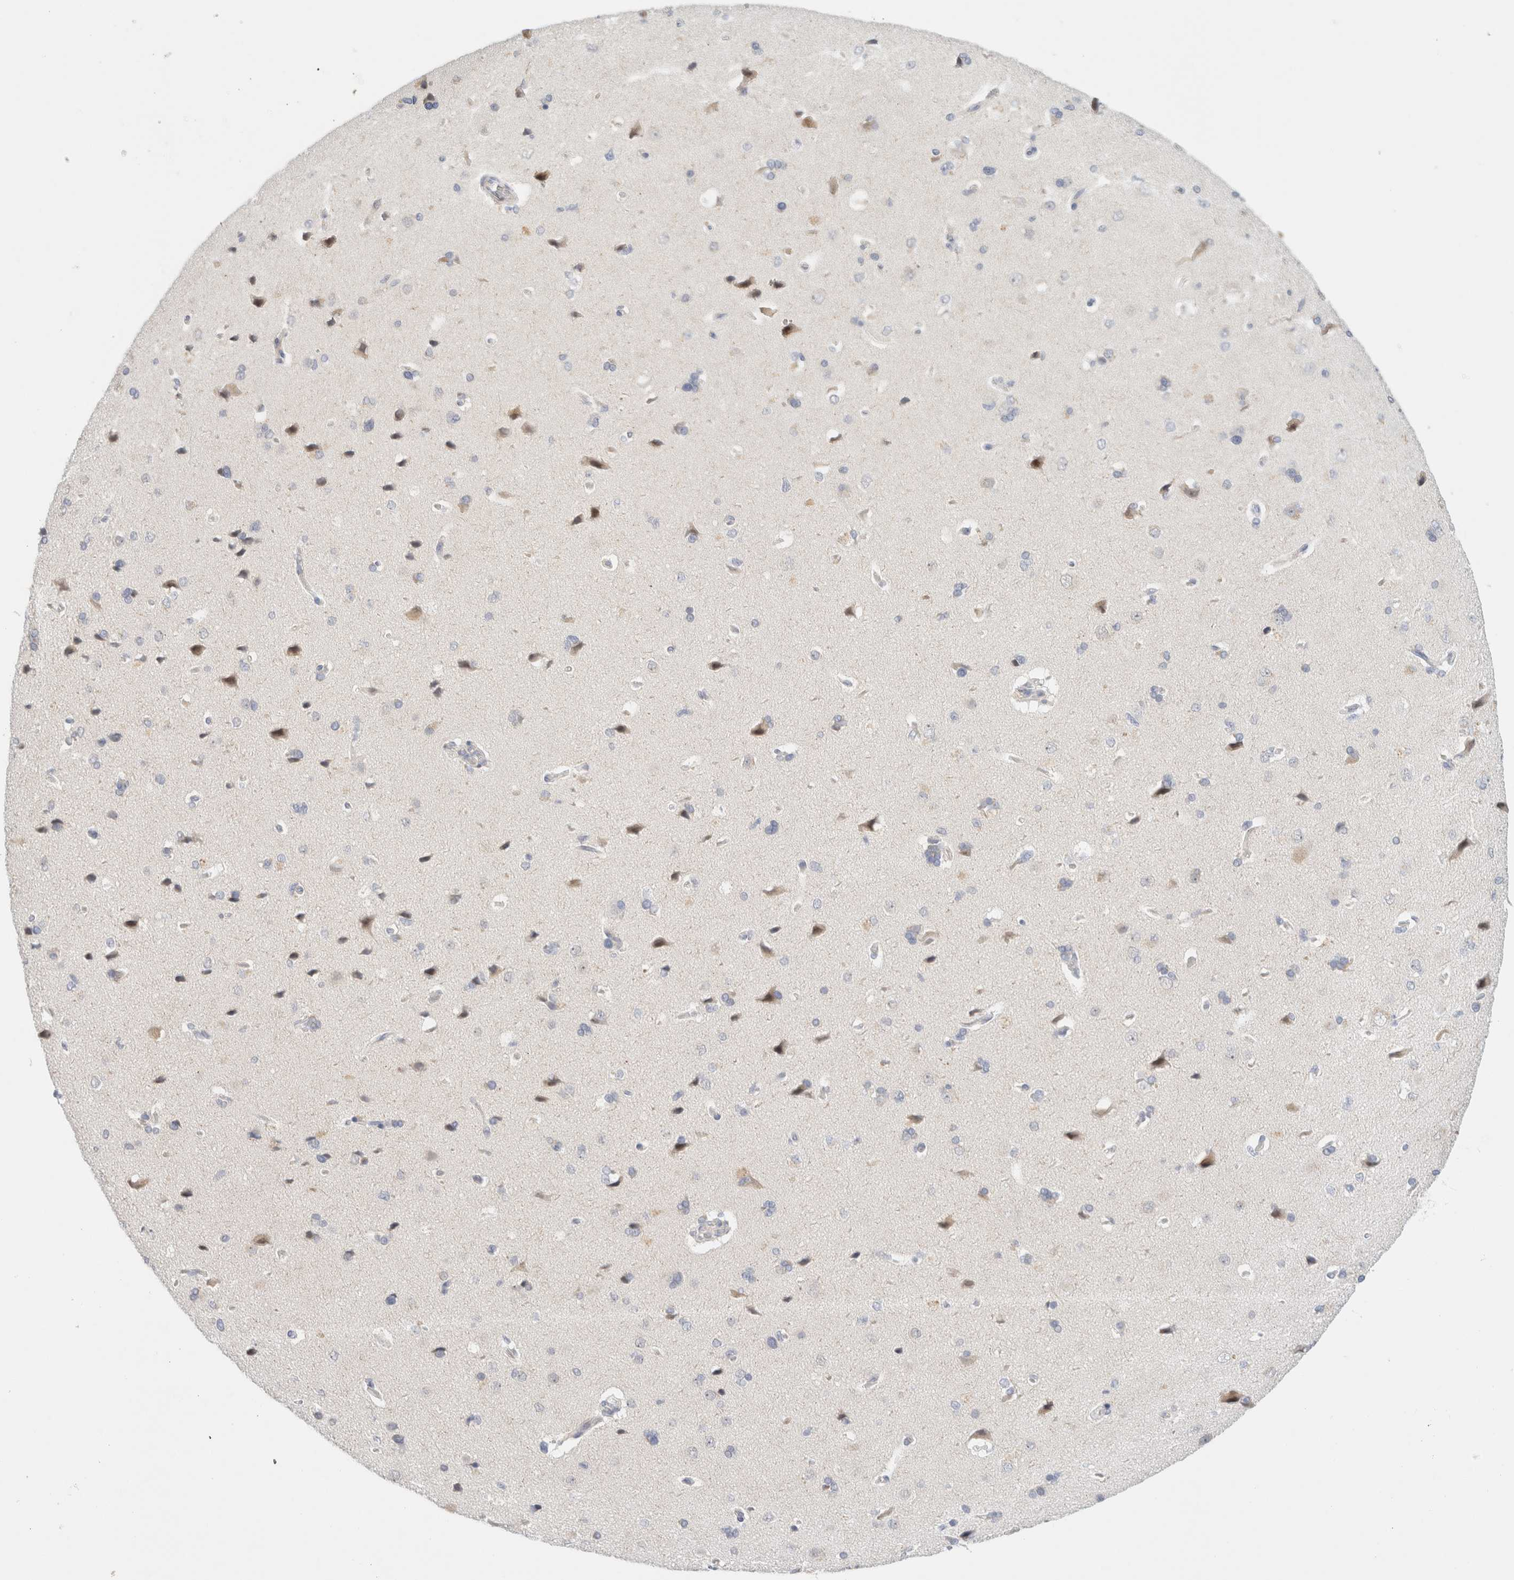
{"staining": {"intensity": "negative", "quantity": "none", "location": "none"}, "tissue": "cerebral cortex", "cell_type": "Endothelial cells", "image_type": "normal", "snomed": [{"axis": "morphology", "description": "Normal tissue, NOS"}, {"axis": "topography", "description": "Cerebral cortex"}], "caption": "The immunohistochemistry (IHC) micrograph has no significant staining in endothelial cells of cerebral cortex. The staining was performed using DAB (3,3'-diaminobenzidine) to visualize the protein expression in brown, while the nuclei were stained in blue with hematoxylin (Magnification: 20x).", "gene": "SDR16C5", "patient": {"sex": "male", "age": 62}}